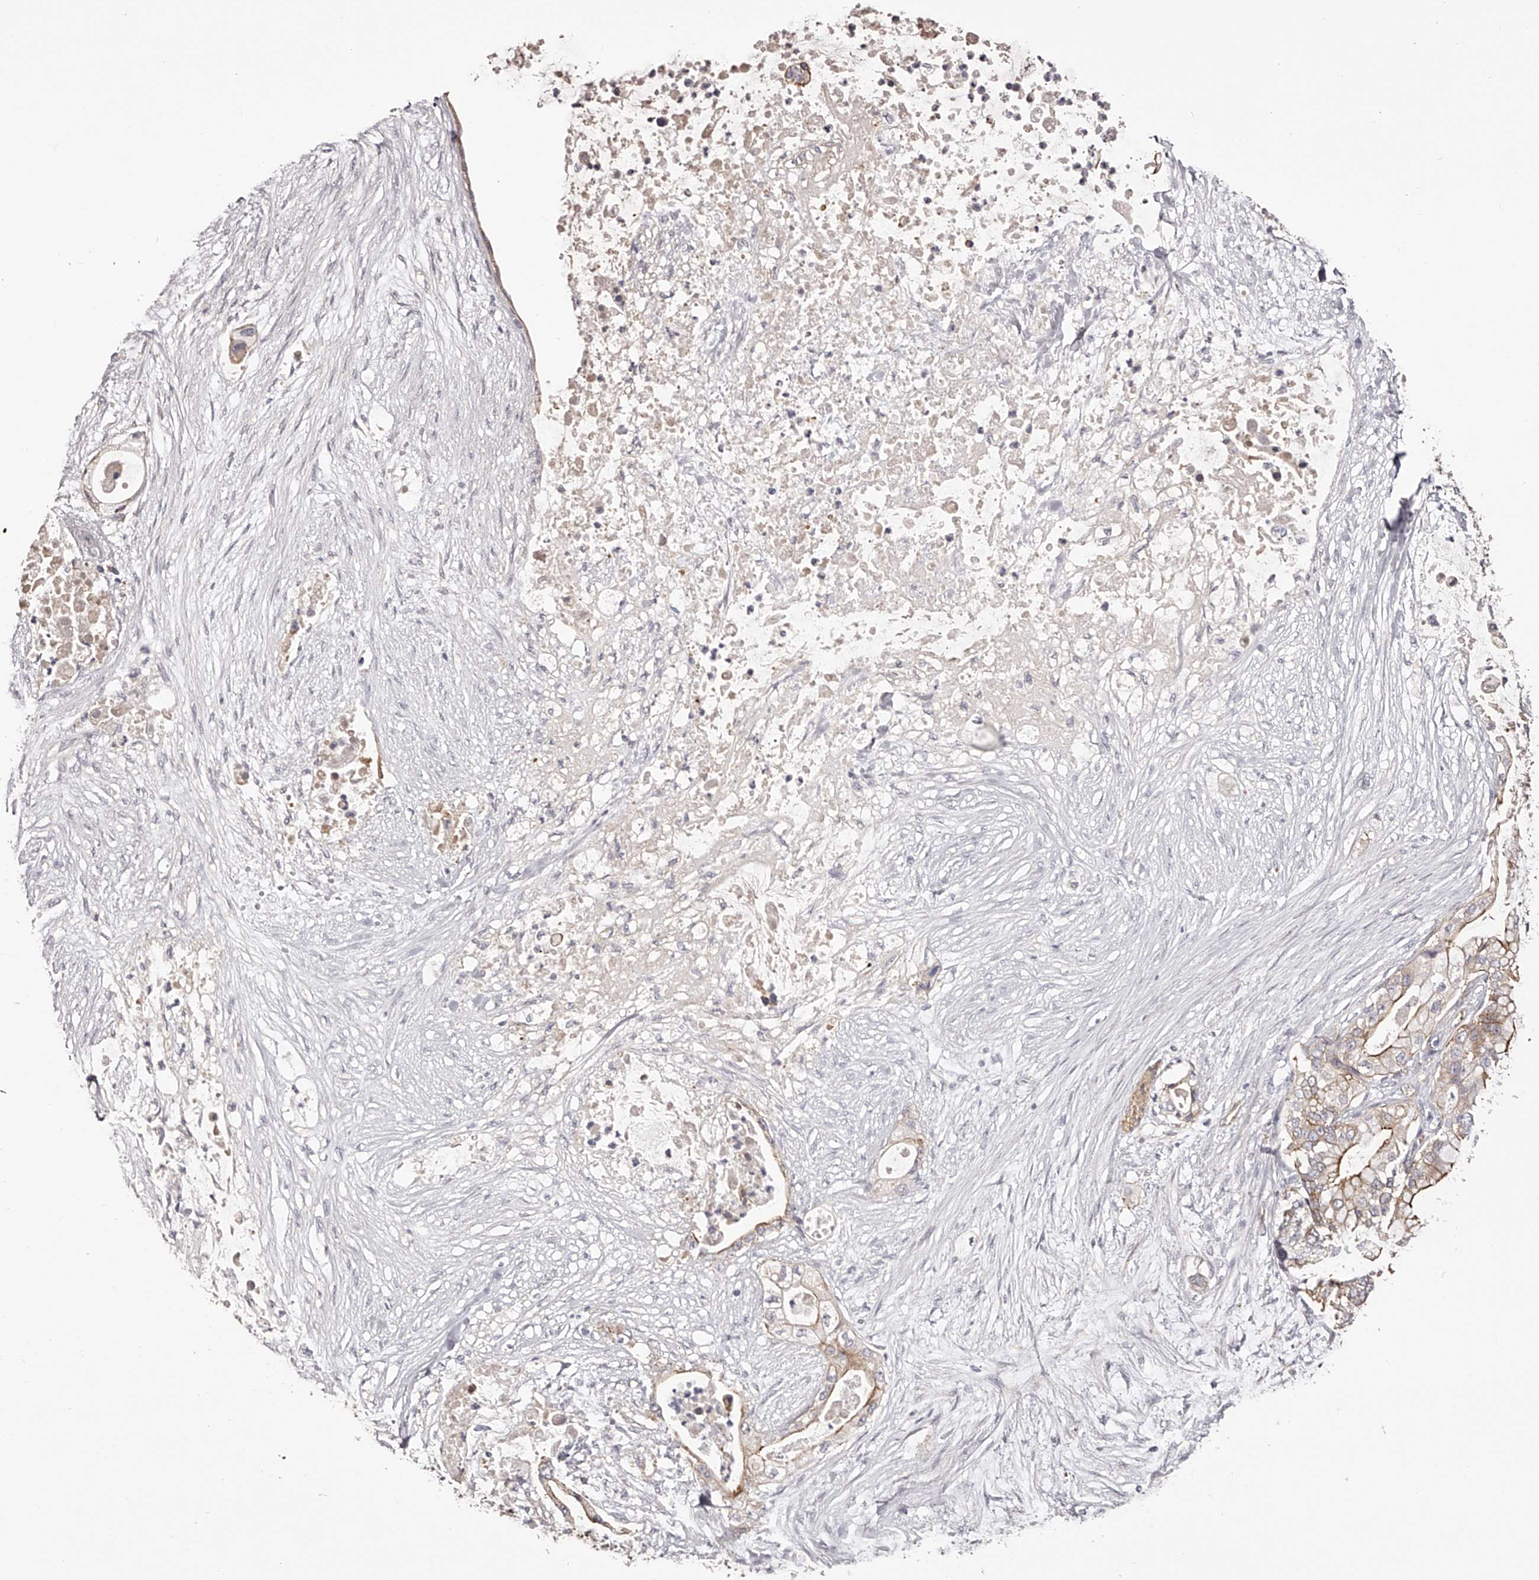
{"staining": {"intensity": "moderate", "quantity": "25%-75%", "location": "cytoplasmic/membranous"}, "tissue": "pancreatic cancer", "cell_type": "Tumor cells", "image_type": "cancer", "snomed": [{"axis": "morphology", "description": "Adenocarcinoma, NOS"}, {"axis": "topography", "description": "Pancreas"}], "caption": "Pancreatic adenocarcinoma stained with a brown dye demonstrates moderate cytoplasmic/membranous positive positivity in approximately 25%-75% of tumor cells.", "gene": "LTV1", "patient": {"sex": "male", "age": 53}}